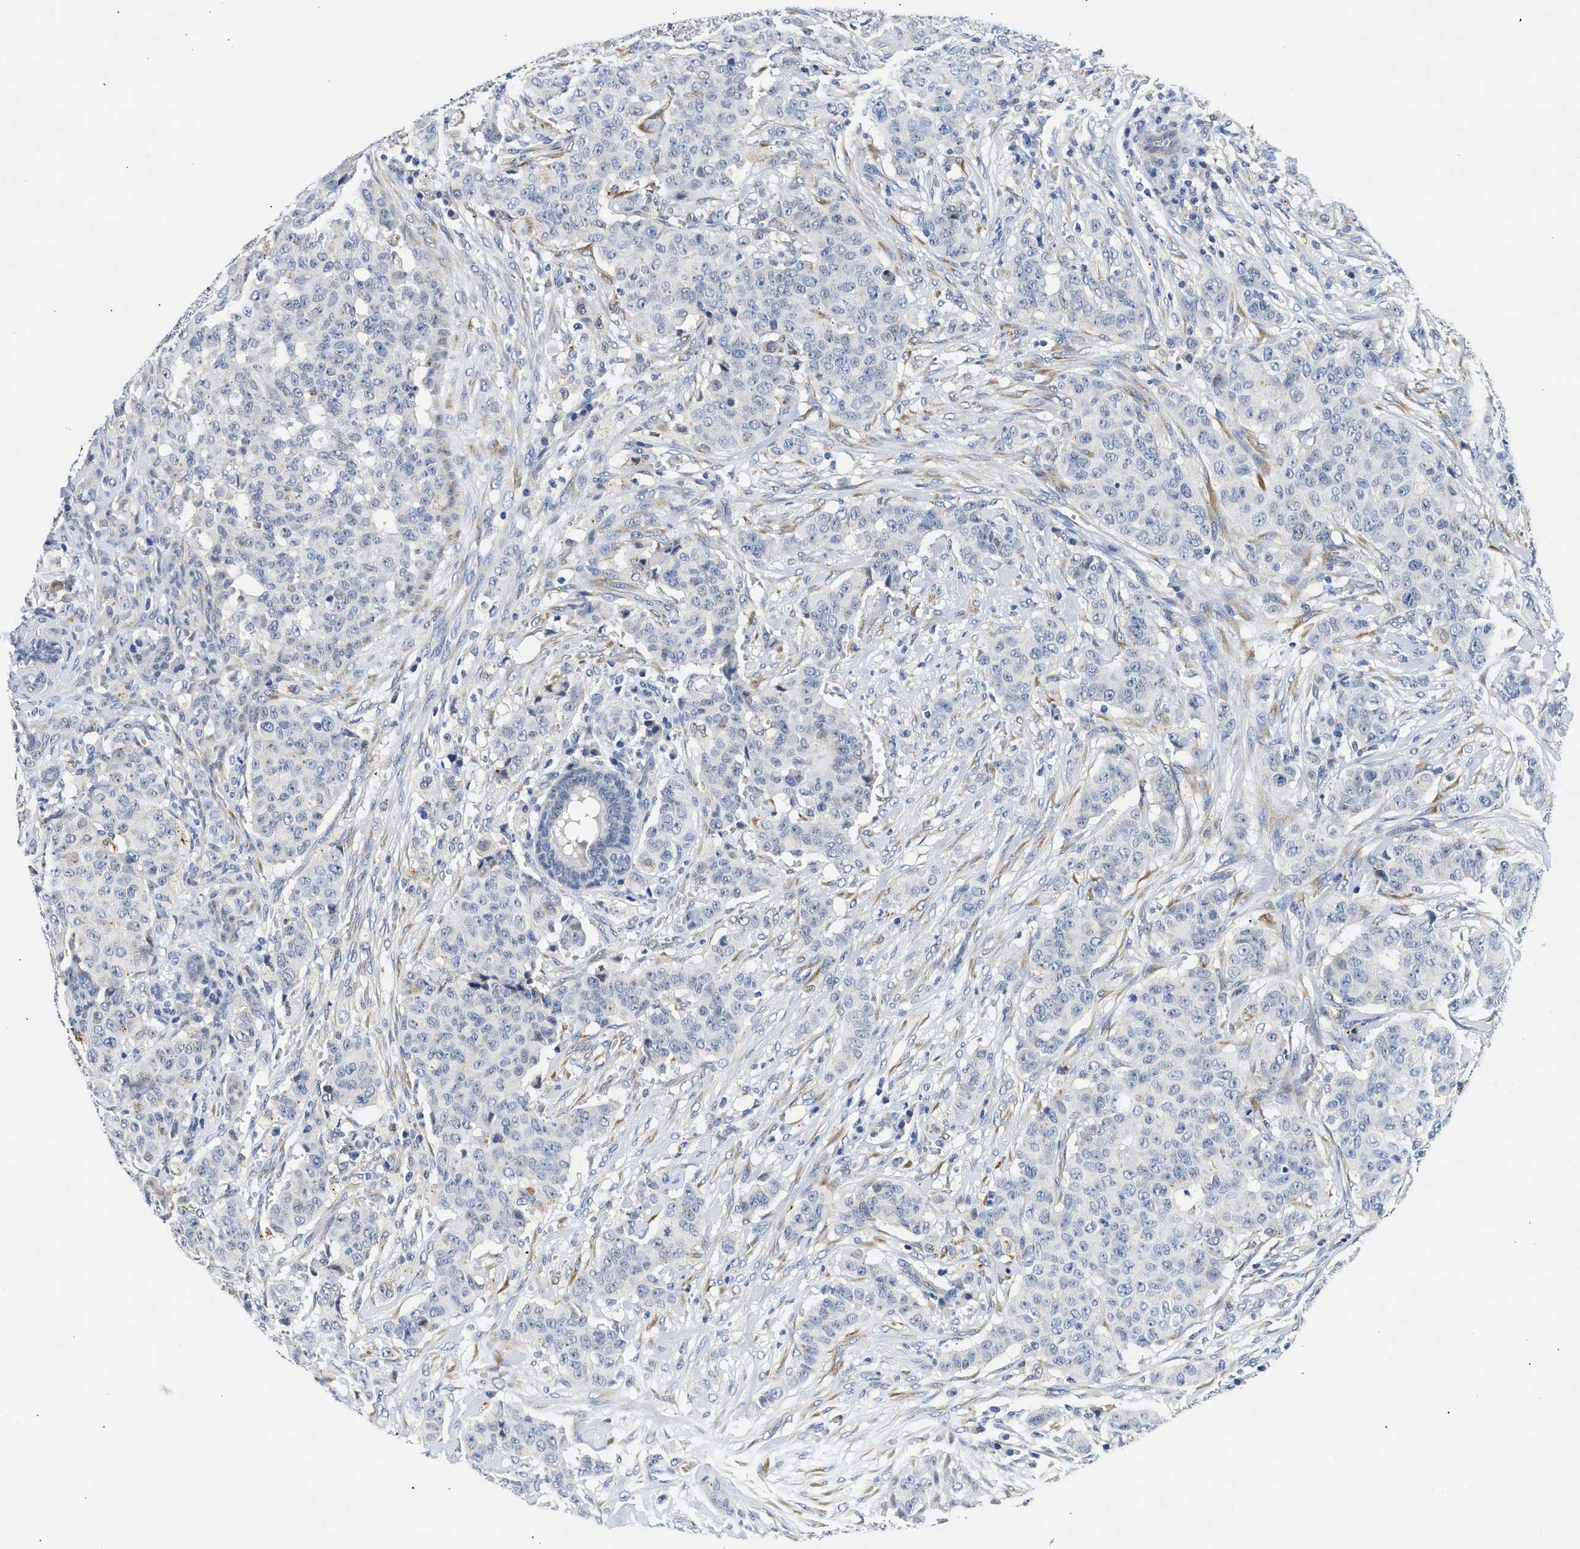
{"staining": {"intensity": "negative", "quantity": "none", "location": "none"}, "tissue": "breast cancer", "cell_type": "Tumor cells", "image_type": "cancer", "snomed": [{"axis": "morphology", "description": "Normal tissue, NOS"}, {"axis": "morphology", "description": "Duct carcinoma"}, {"axis": "topography", "description": "Breast"}], "caption": "A histopathology image of breast cancer (infiltrating ductal carcinoma) stained for a protein shows no brown staining in tumor cells.", "gene": "PPM1L", "patient": {"sex": "female", "age": 40}}